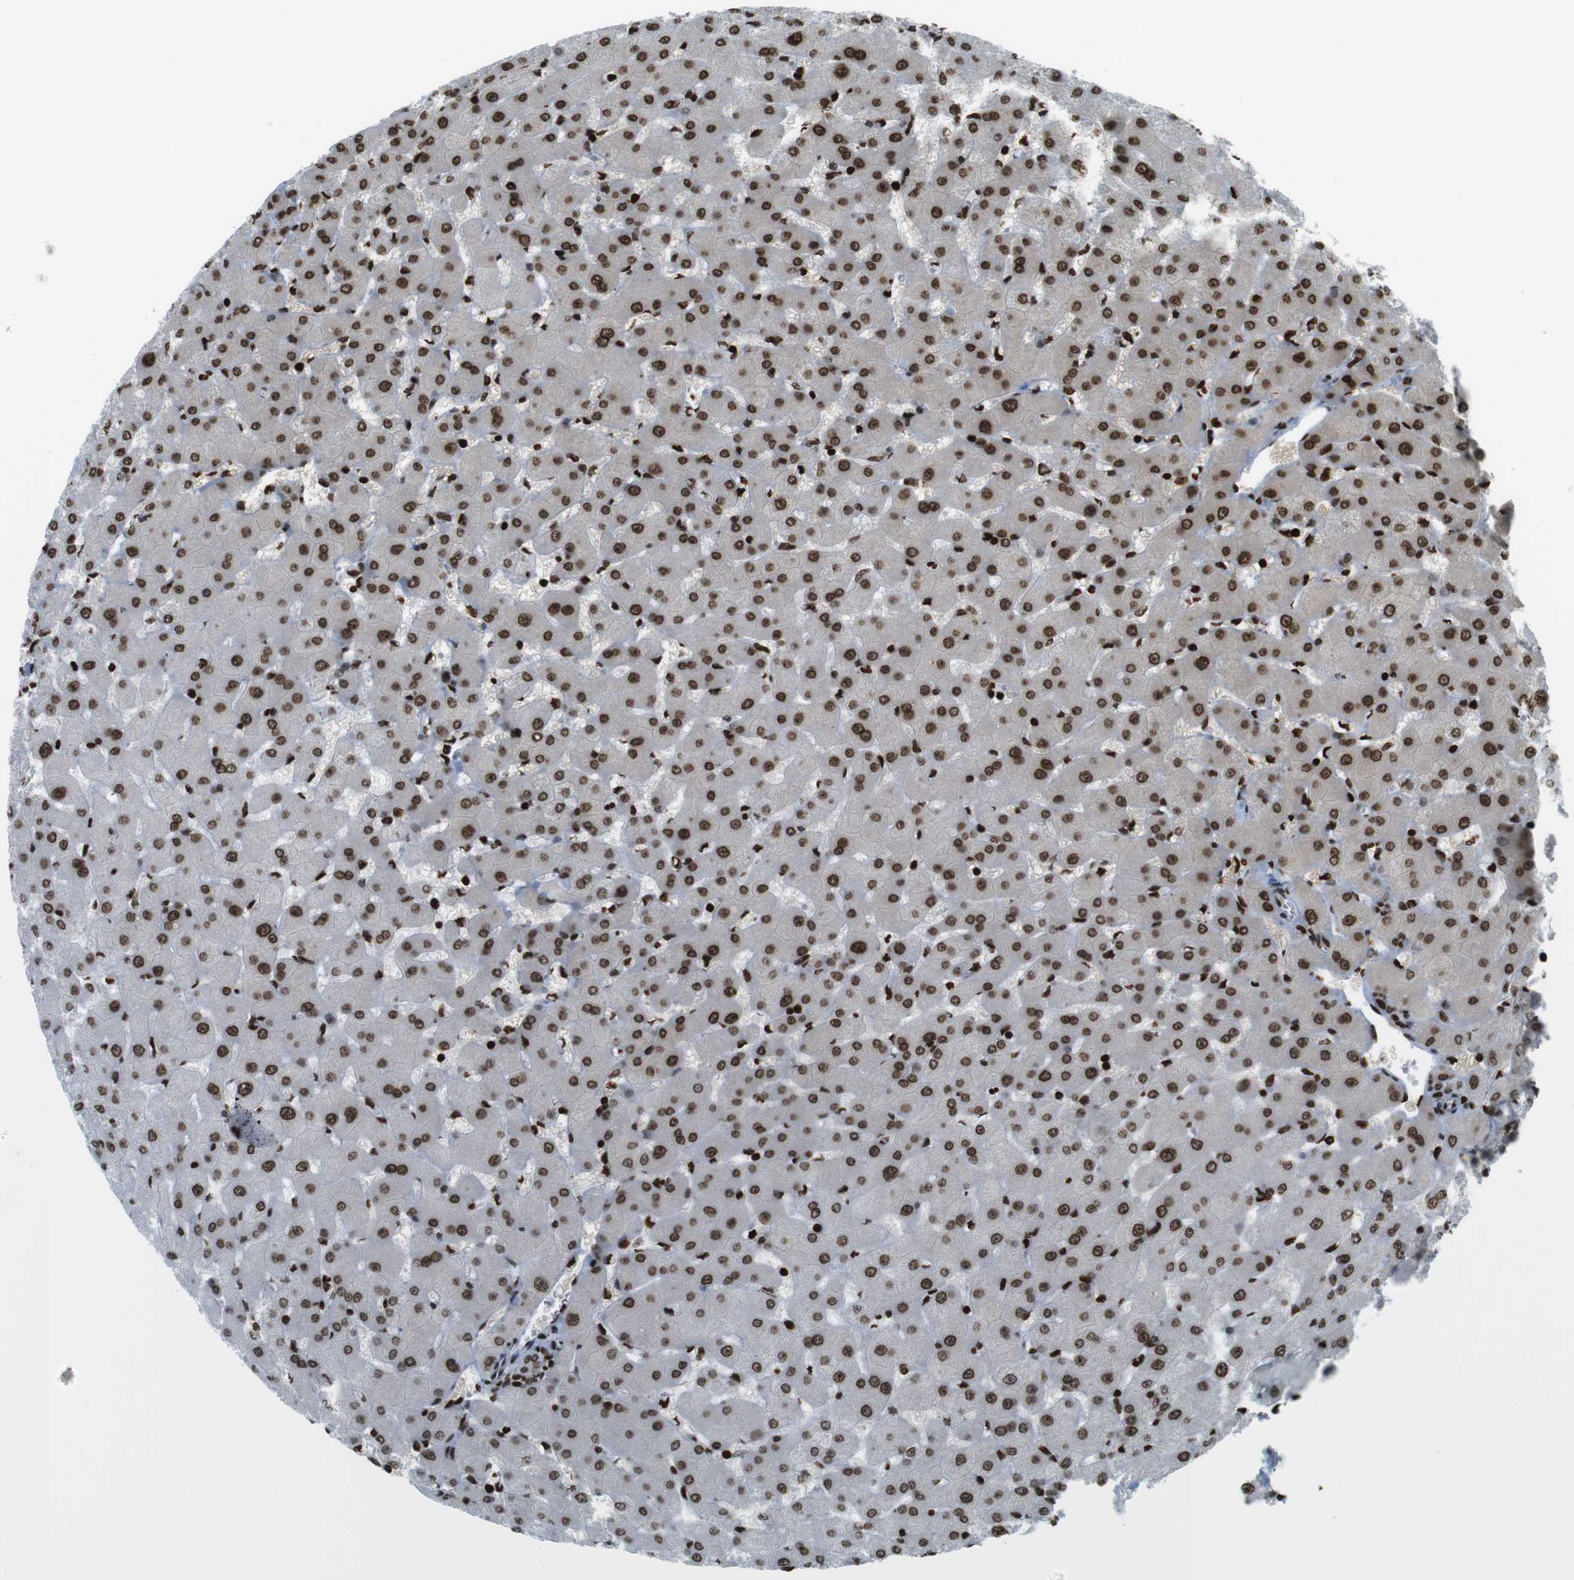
{"staining": {"intensity": "strong", "quantity": ">75%", "location": "nuclear"}, "tissue": "liver", "cell_type": "Cholangiocytes", "image_type": "normal", "snomed": [{"axis": "morphology", "description": "Normal tissue, NOS"}, {"axis": "topography", "description": "Liver"}], "caption": "Immunohistochemical staining of normal liver reveals >75% levels of strong nuclear protein expression in about >75% of cholangiocytes.", "gene": "H2AC8", "patient": {"sex": "female", "age": 63}}